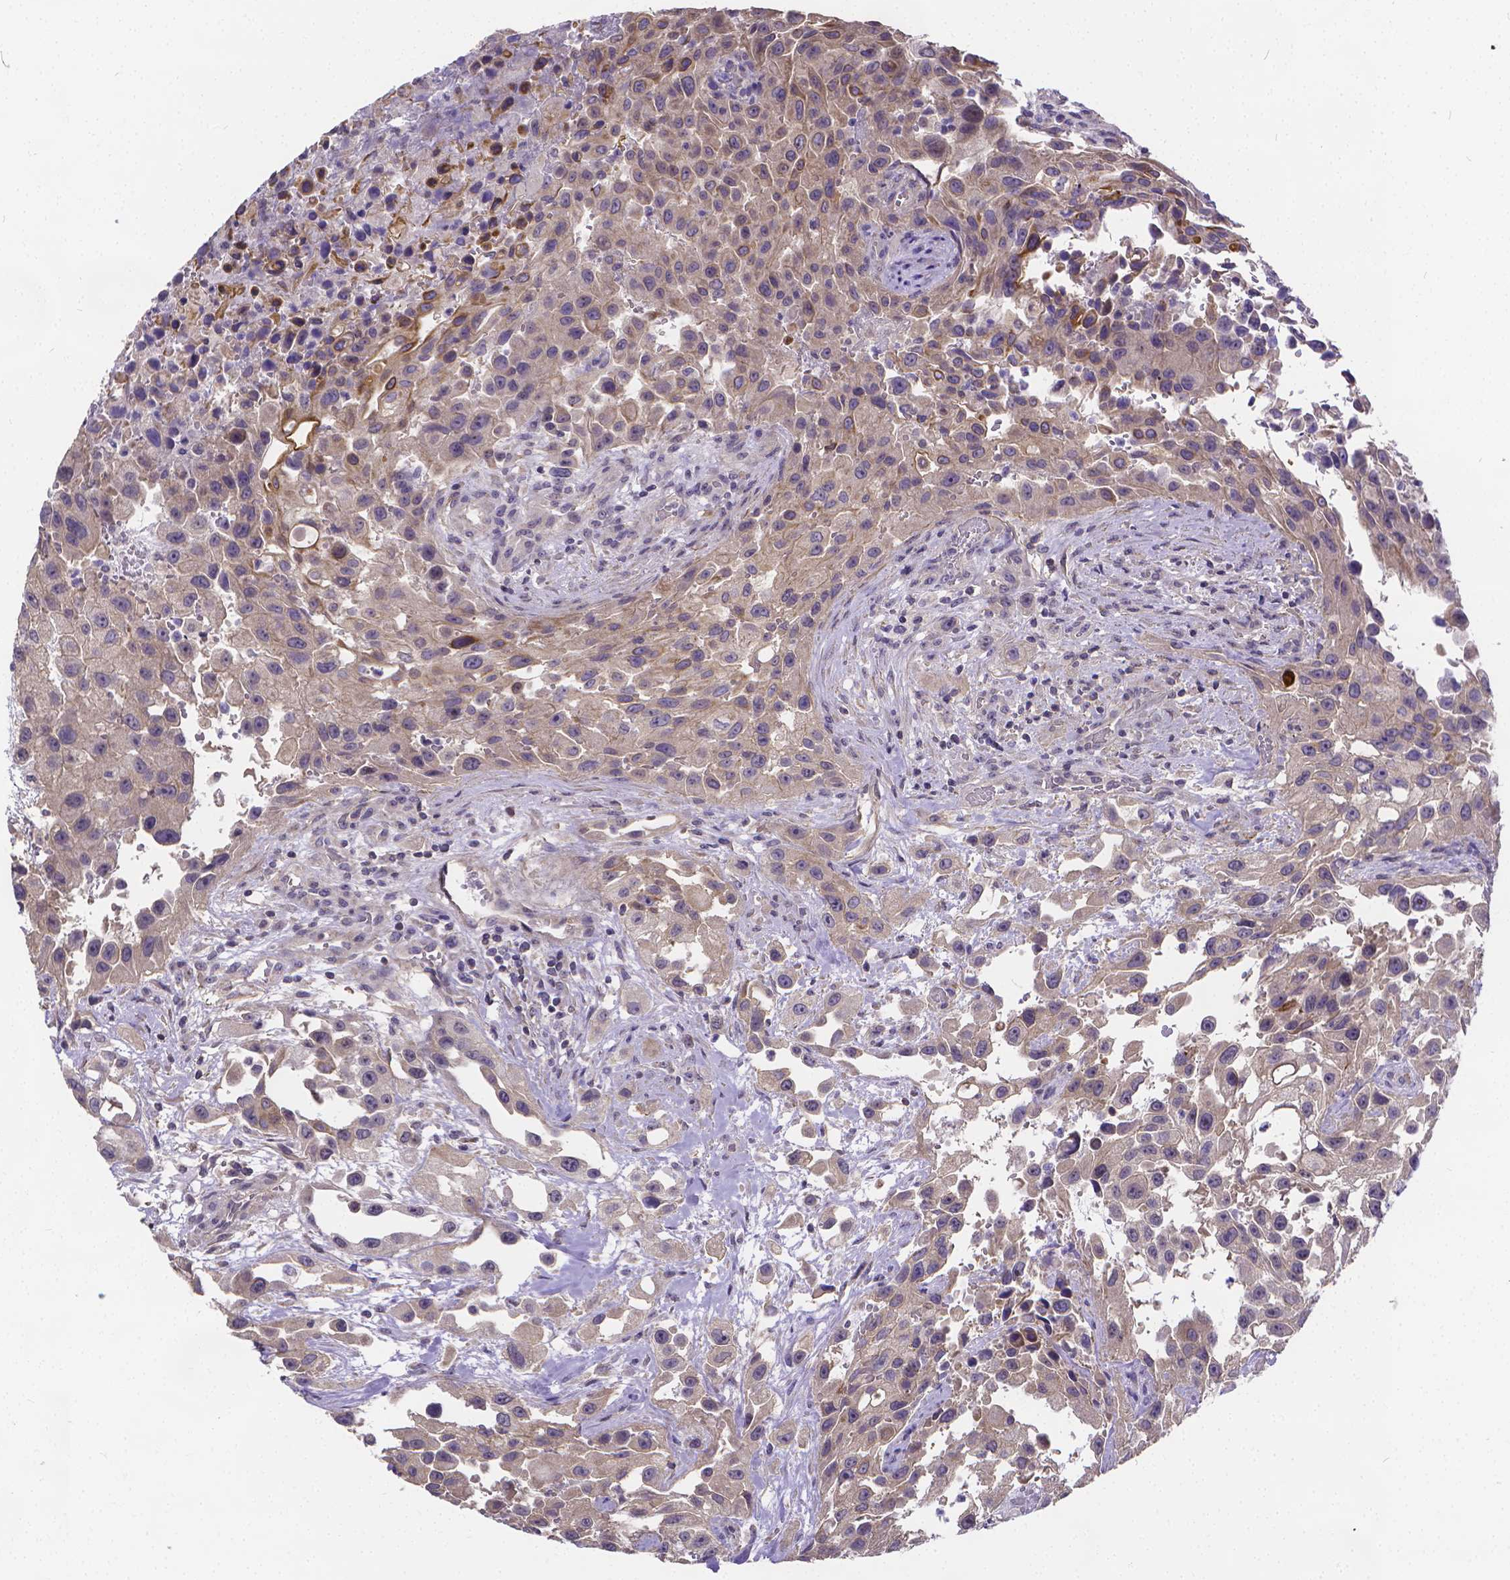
{"staining": {"intensity": "negative", "quantity": "none", "location": "none"}, "tissue": "urothelial cancer", "cell_type": "Tumor cells", "image_type": "cancer", "snomed": [{"axis": "morphology", "description": "Urothelial carcinoma, High grade"}, {"axis": "topography", "description": "Urinary bladder"}], "caption": "Immunohistochemistry (IHC) histopathology image of urothelial carcinoma (high-grade) stained for a protein (brown), which demonstrates no expression in tumor cells.", "gene": "GLRB", "patient": {"sex": "male", "age": 79}}